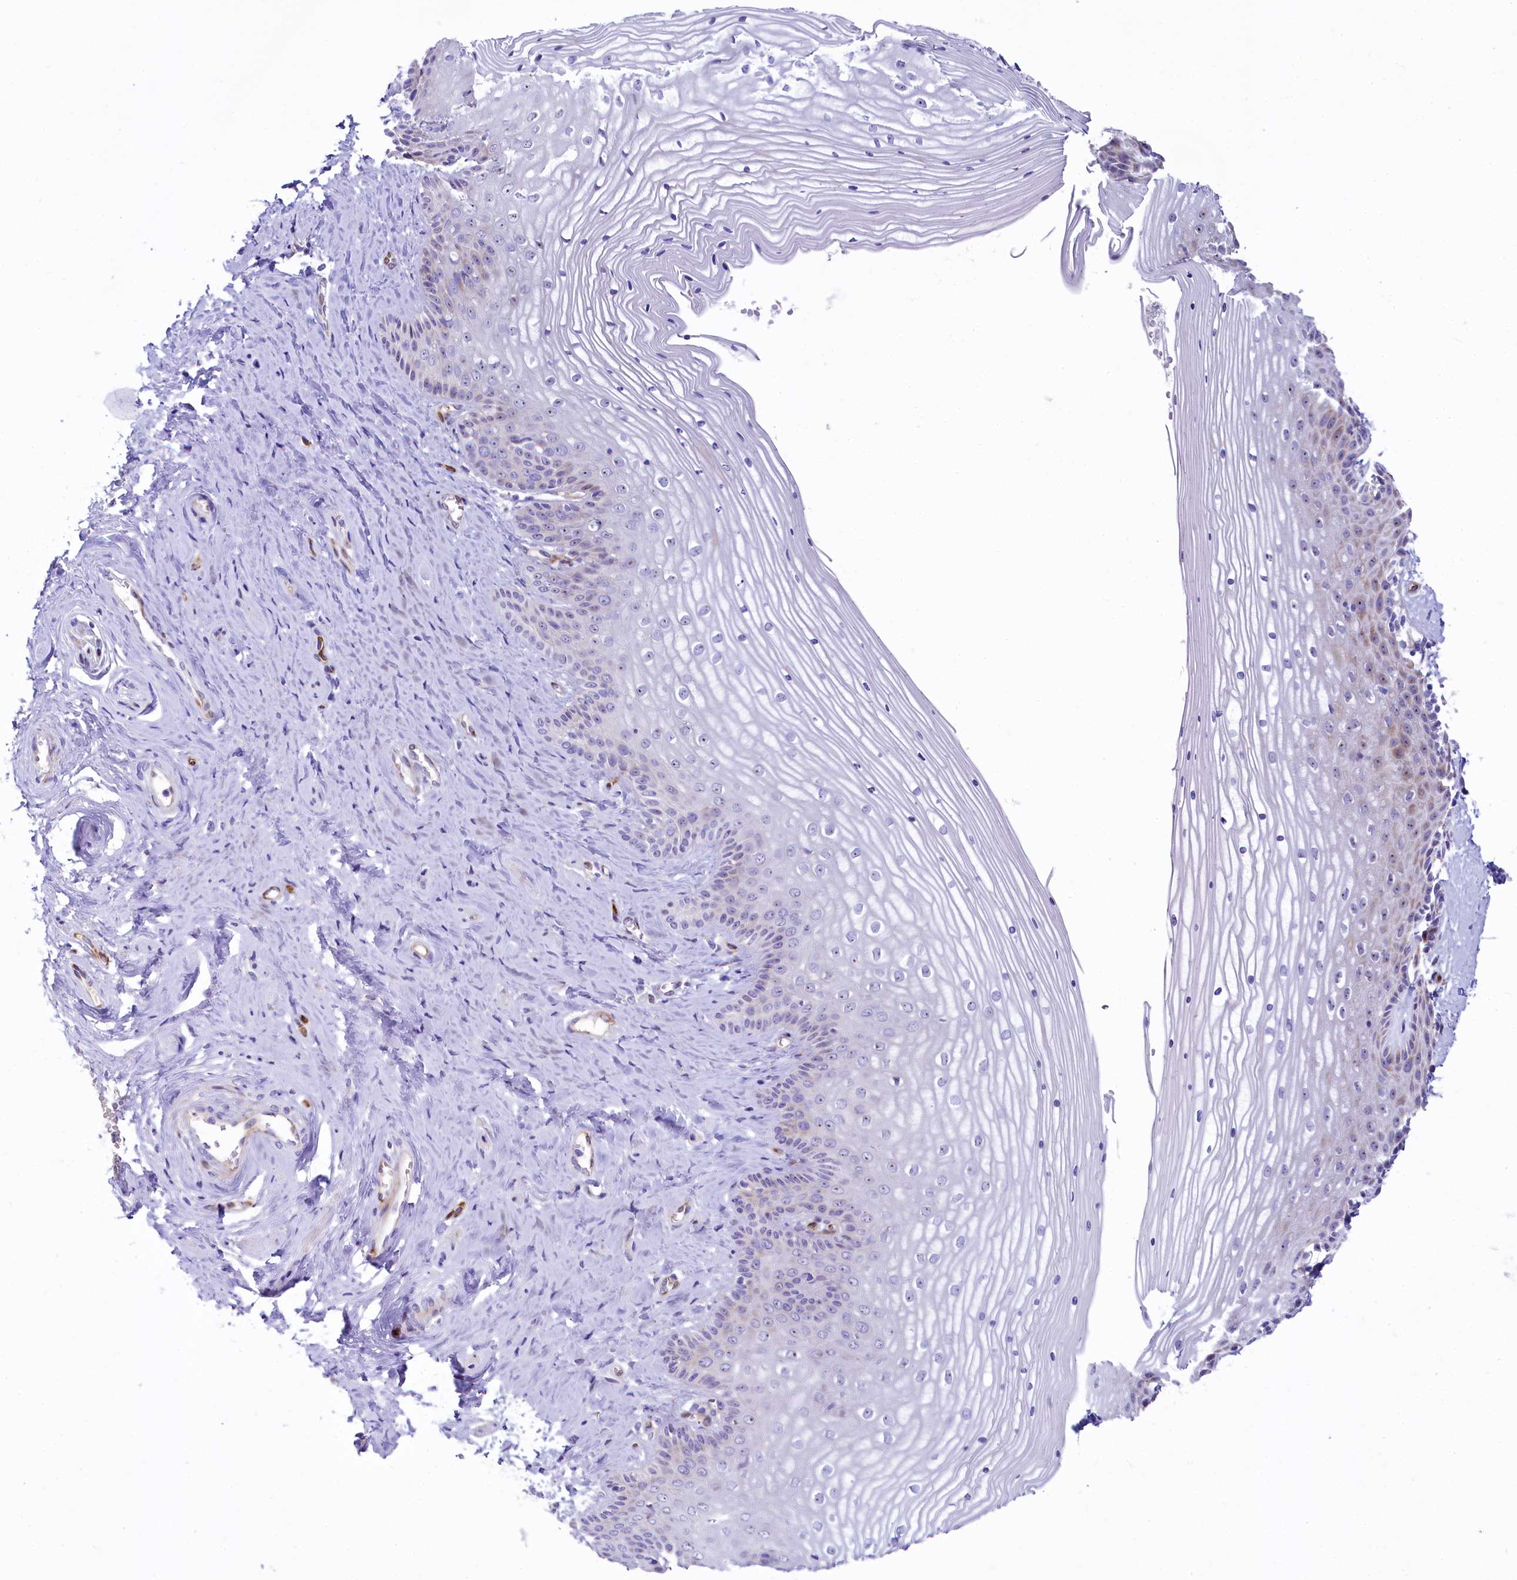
{"staining": {"intensity": "moderate", "quantity": "<25%", "location": "cytoplasmic/membranous,nuclear"}, "tissue": "vagina", "cell_type": "Squamous epithelial cells", "image_type": "normal", "snomed": [{"axis": "morphology", "description": "Normal tissue, NOS"}, {"axis": "topography", "description": "Vagina"}, {"axis": "topography", "description": "Cervix"}], "caption": "An IHC image of benign tissue is shown. Protein staining in brown highlights moderate cytoplasmic/membranous,nuclear positivity in vagina within squamous epithelial cells.", "gene": "SH3TC2", "patient": {"sex": "female", "age": 40}}